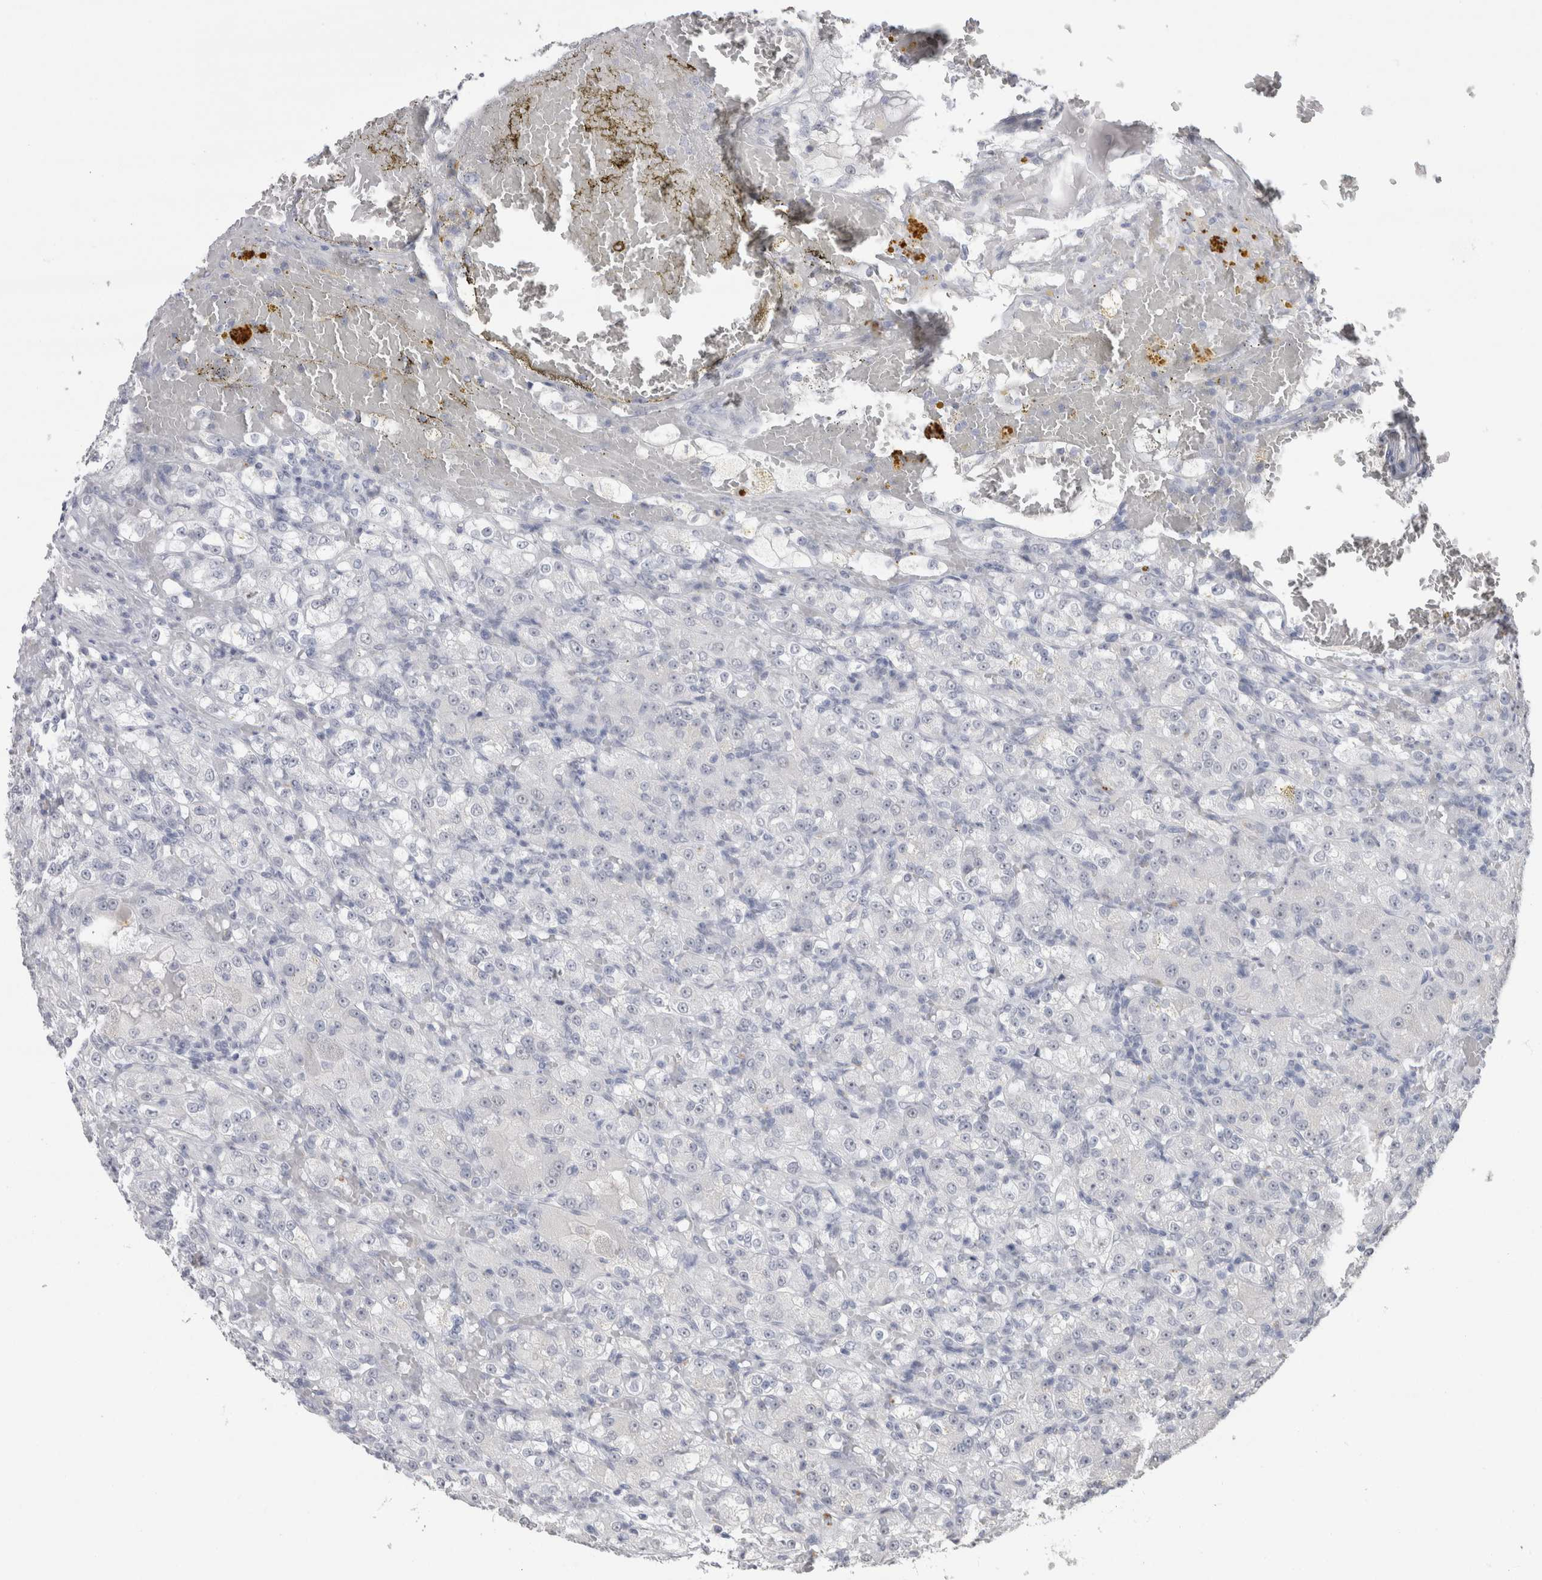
{"staining": {"intensity": "weak", "quantity": "<25%", "location": "nuclear"}, "tissue": "renal cancer", "cell_type": "Tumor cells", "image_type": "cancer", "snomed": [{"axis": "morphology", "description": "Normal tissue, NOS"}, {"axis": "morphology", "description": "Adenocarcinoma, NOS"}, {"axis": "topography", "description": "Kidney"}], "caption": "DAB immunohistochemical staining of renal cancer displays no significant positivity in tumor cells.", "gene": "CDH17", "patient": {"sex": "male", "age": 61}}